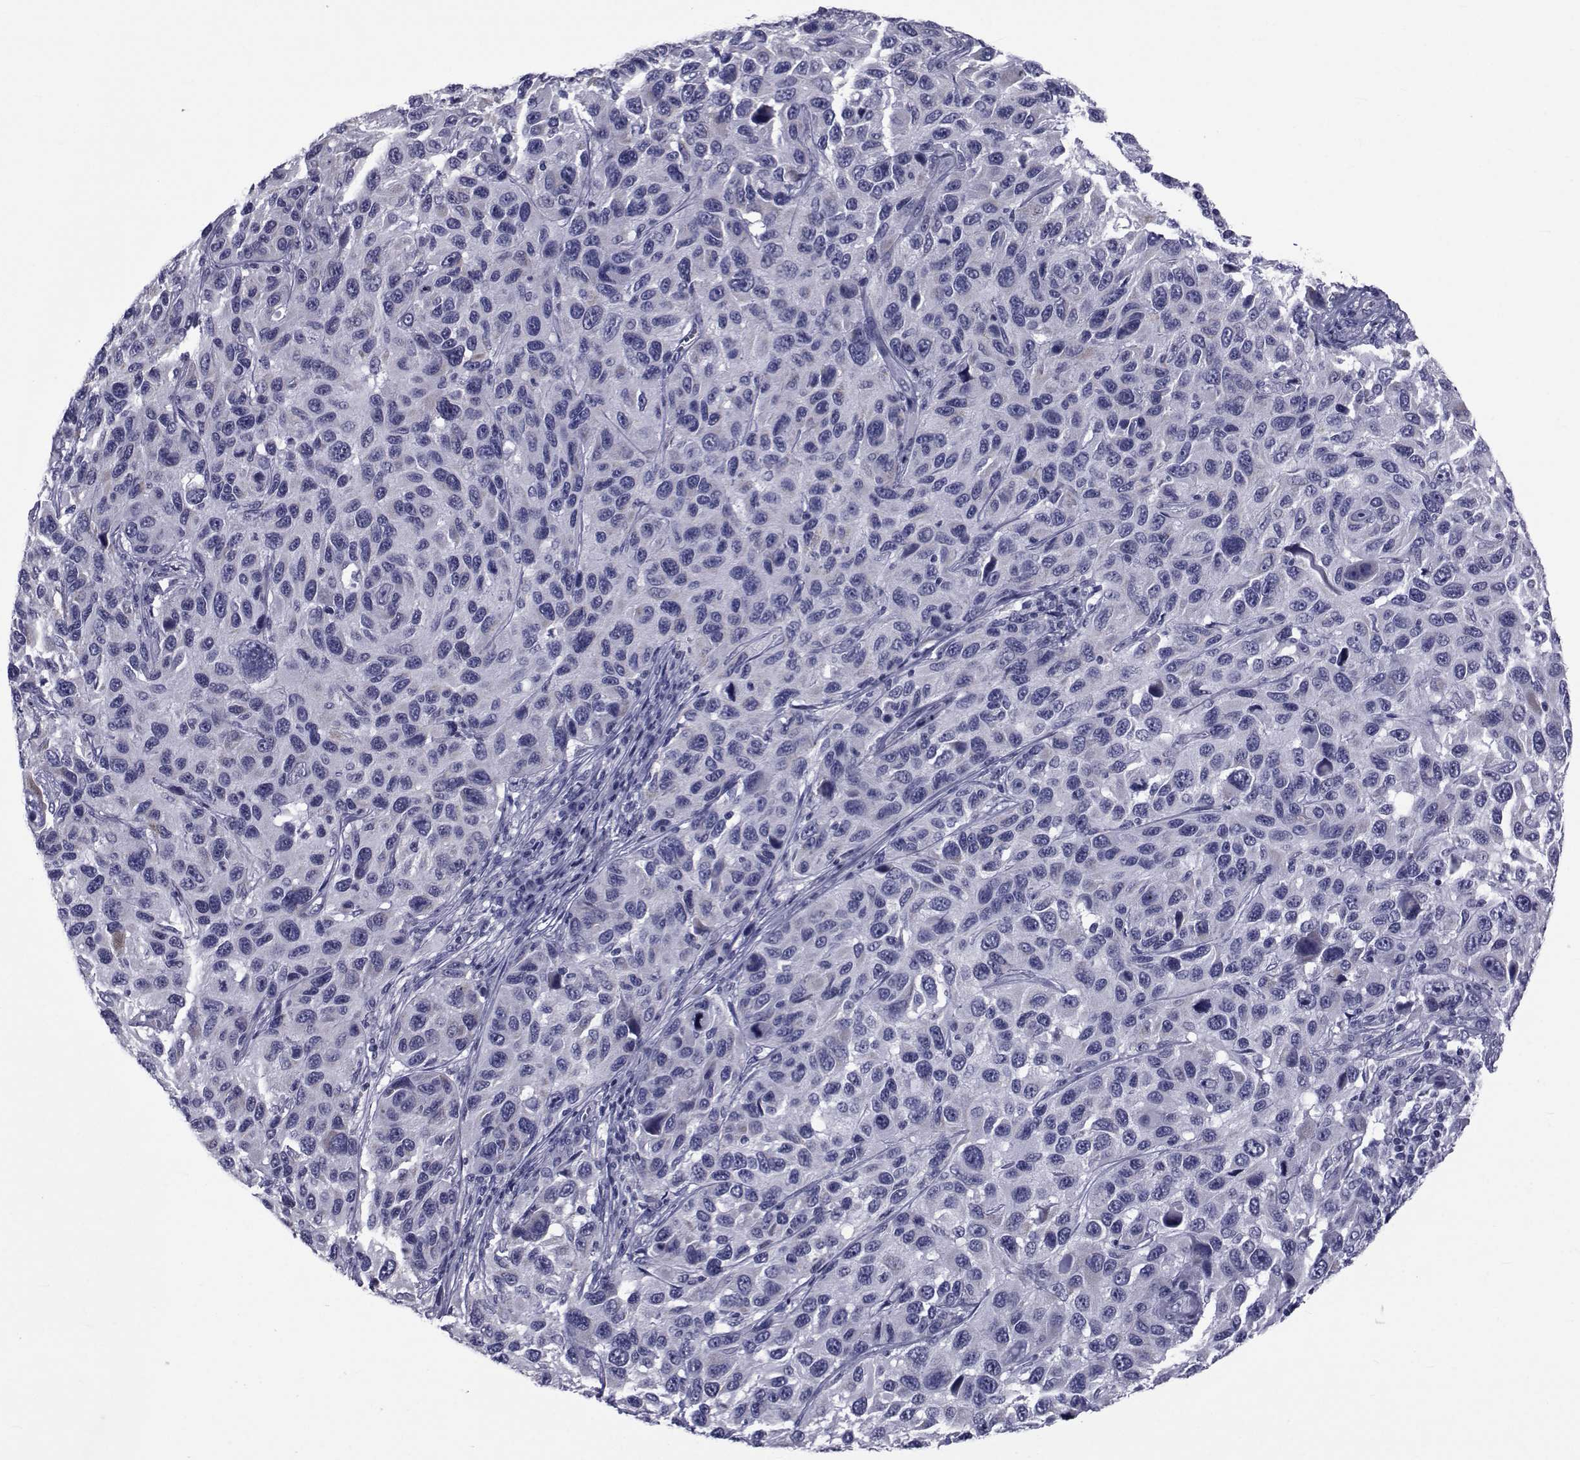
{"staining": {"intensity": "negative", "quantity": "none", "location": "none"}, "tissue": "melanoma", "cell_type": "Tumor cells", "image_type": "cancer", "snomed": [{"axis": "morphology", "description": "Malignant melanoma, NOS"}, {"axis": "topography", "description": "Skin"}], "caption": "The histopathology image reveals no staining of tumor cells in melanoma.", "gene": "GKAP1", "patient": {"sex": "male", "age": 53}}